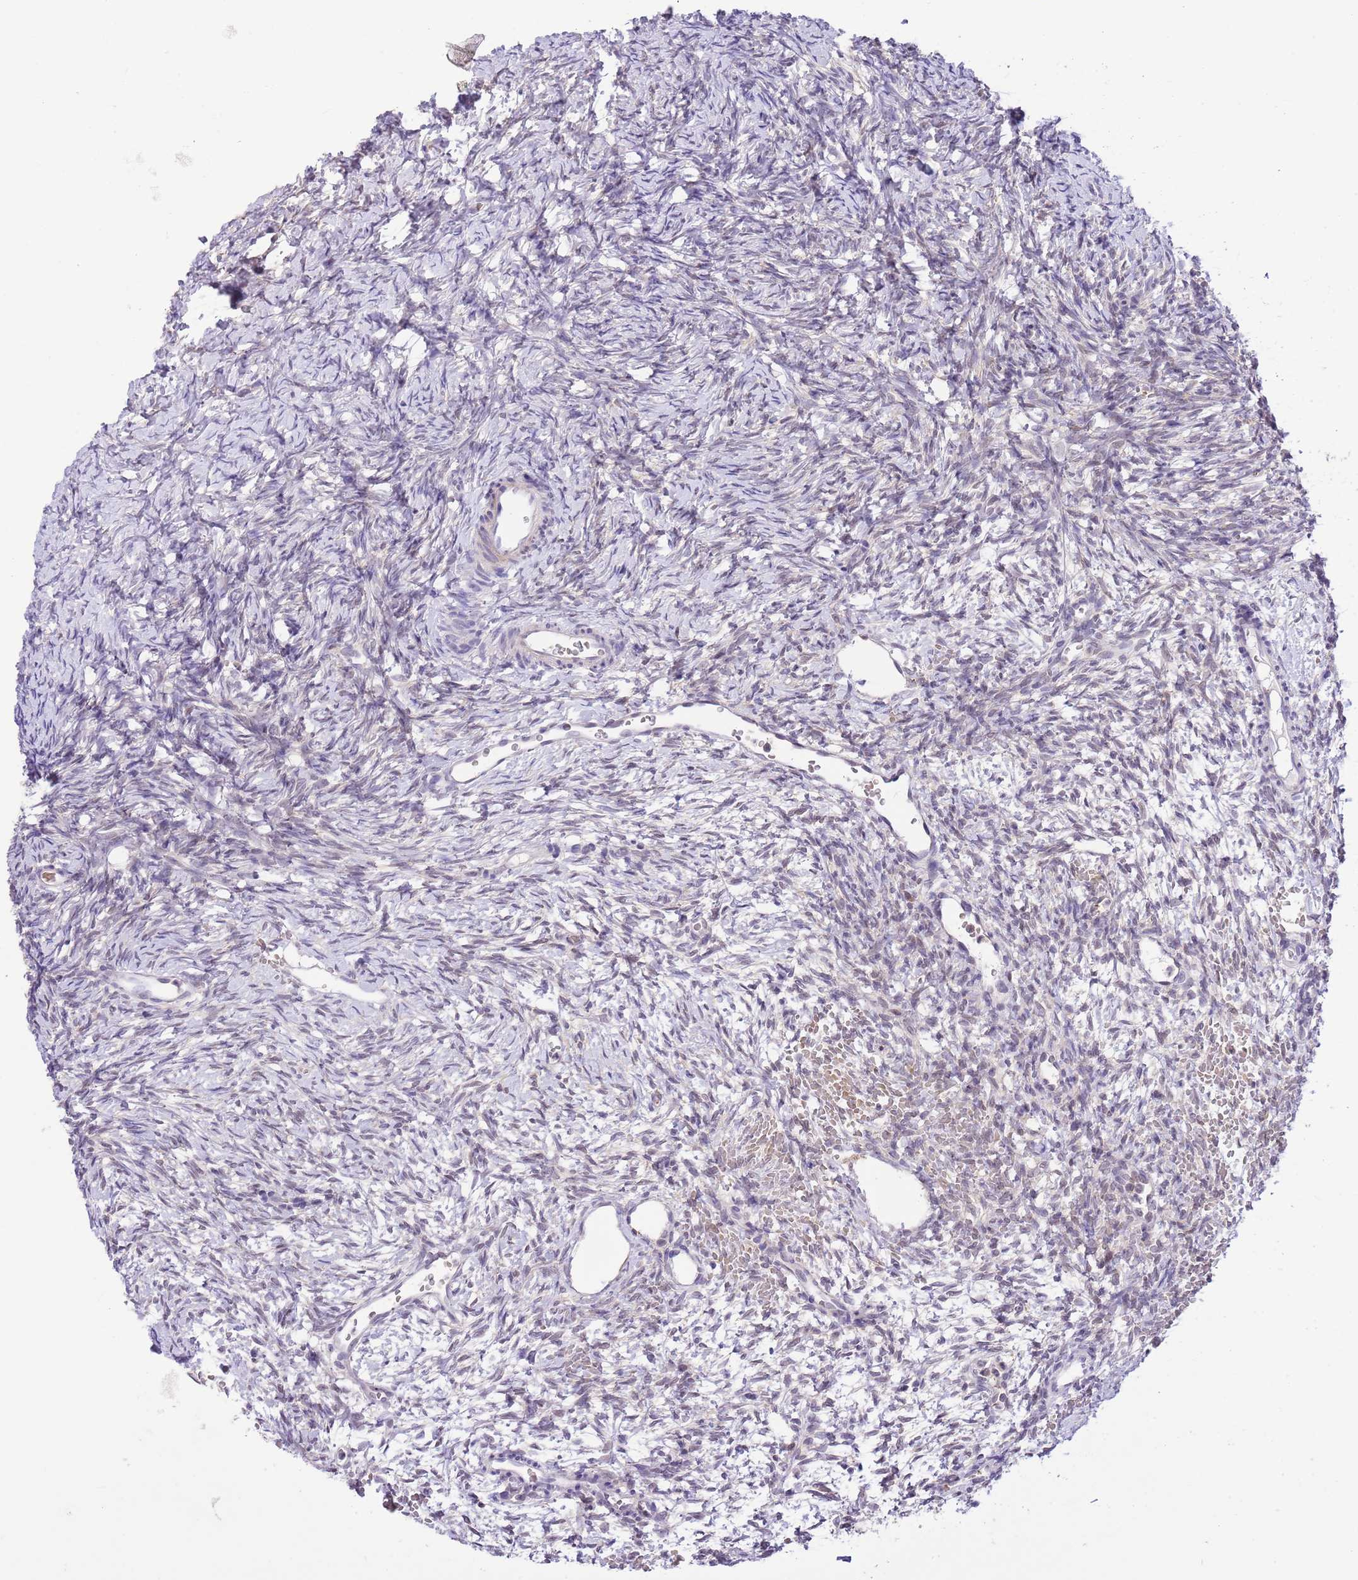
{"staining": {"intensity": "negative", "quantity": "none", "location": "none"}, "tissue": "ovary", "cell_type": "Follicle cells", "image_type": "normal", "snomed": [{"axis": "morphology", "description": "Normal tissue, NOS"}, {"axis": "topography", "description": "Ovary"}], "caption": "Image shows no protein staining in follicle cells of unremarkable ovary.", "gene": "GALK2", "patient": {"sex": "female", "age": 39}}